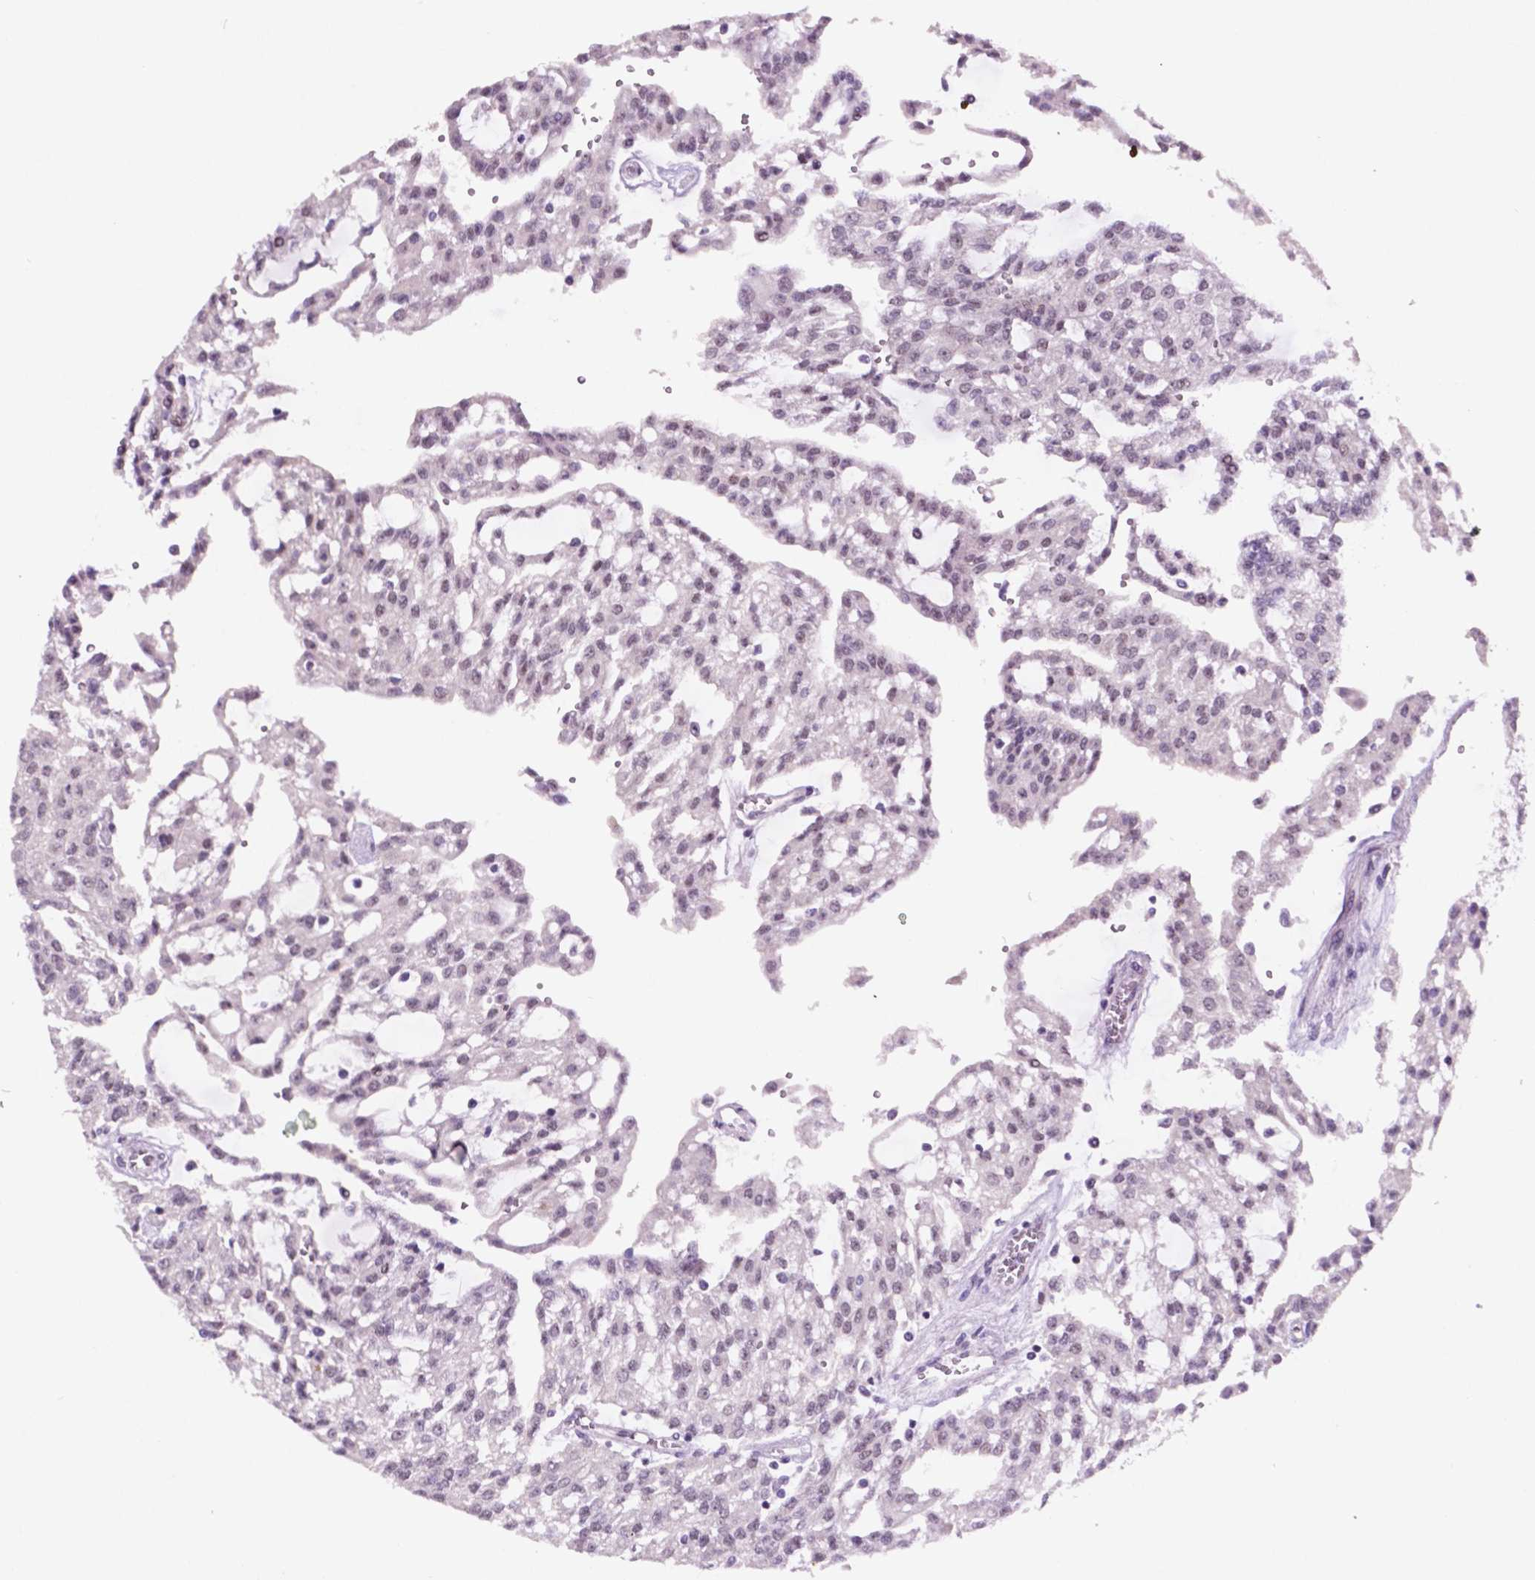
{"staining": {"intensity": "negative", "quantity": "none", "location": "none"}, "tissue": "renal cancer", "cell_type": "Tumor cells", "image_type": "cancer", "snomed": [{"axis": "morphology", "description": "Adenocarcinoma, NOS"}, {"axis": "topography", "description": "Kidney"}], "caption": "The micrograph reveals no staining of tumor cells in renal adenocarcinoma.", "gene": "NCOR1", "patient": {"sex": "male", "age": 63}}